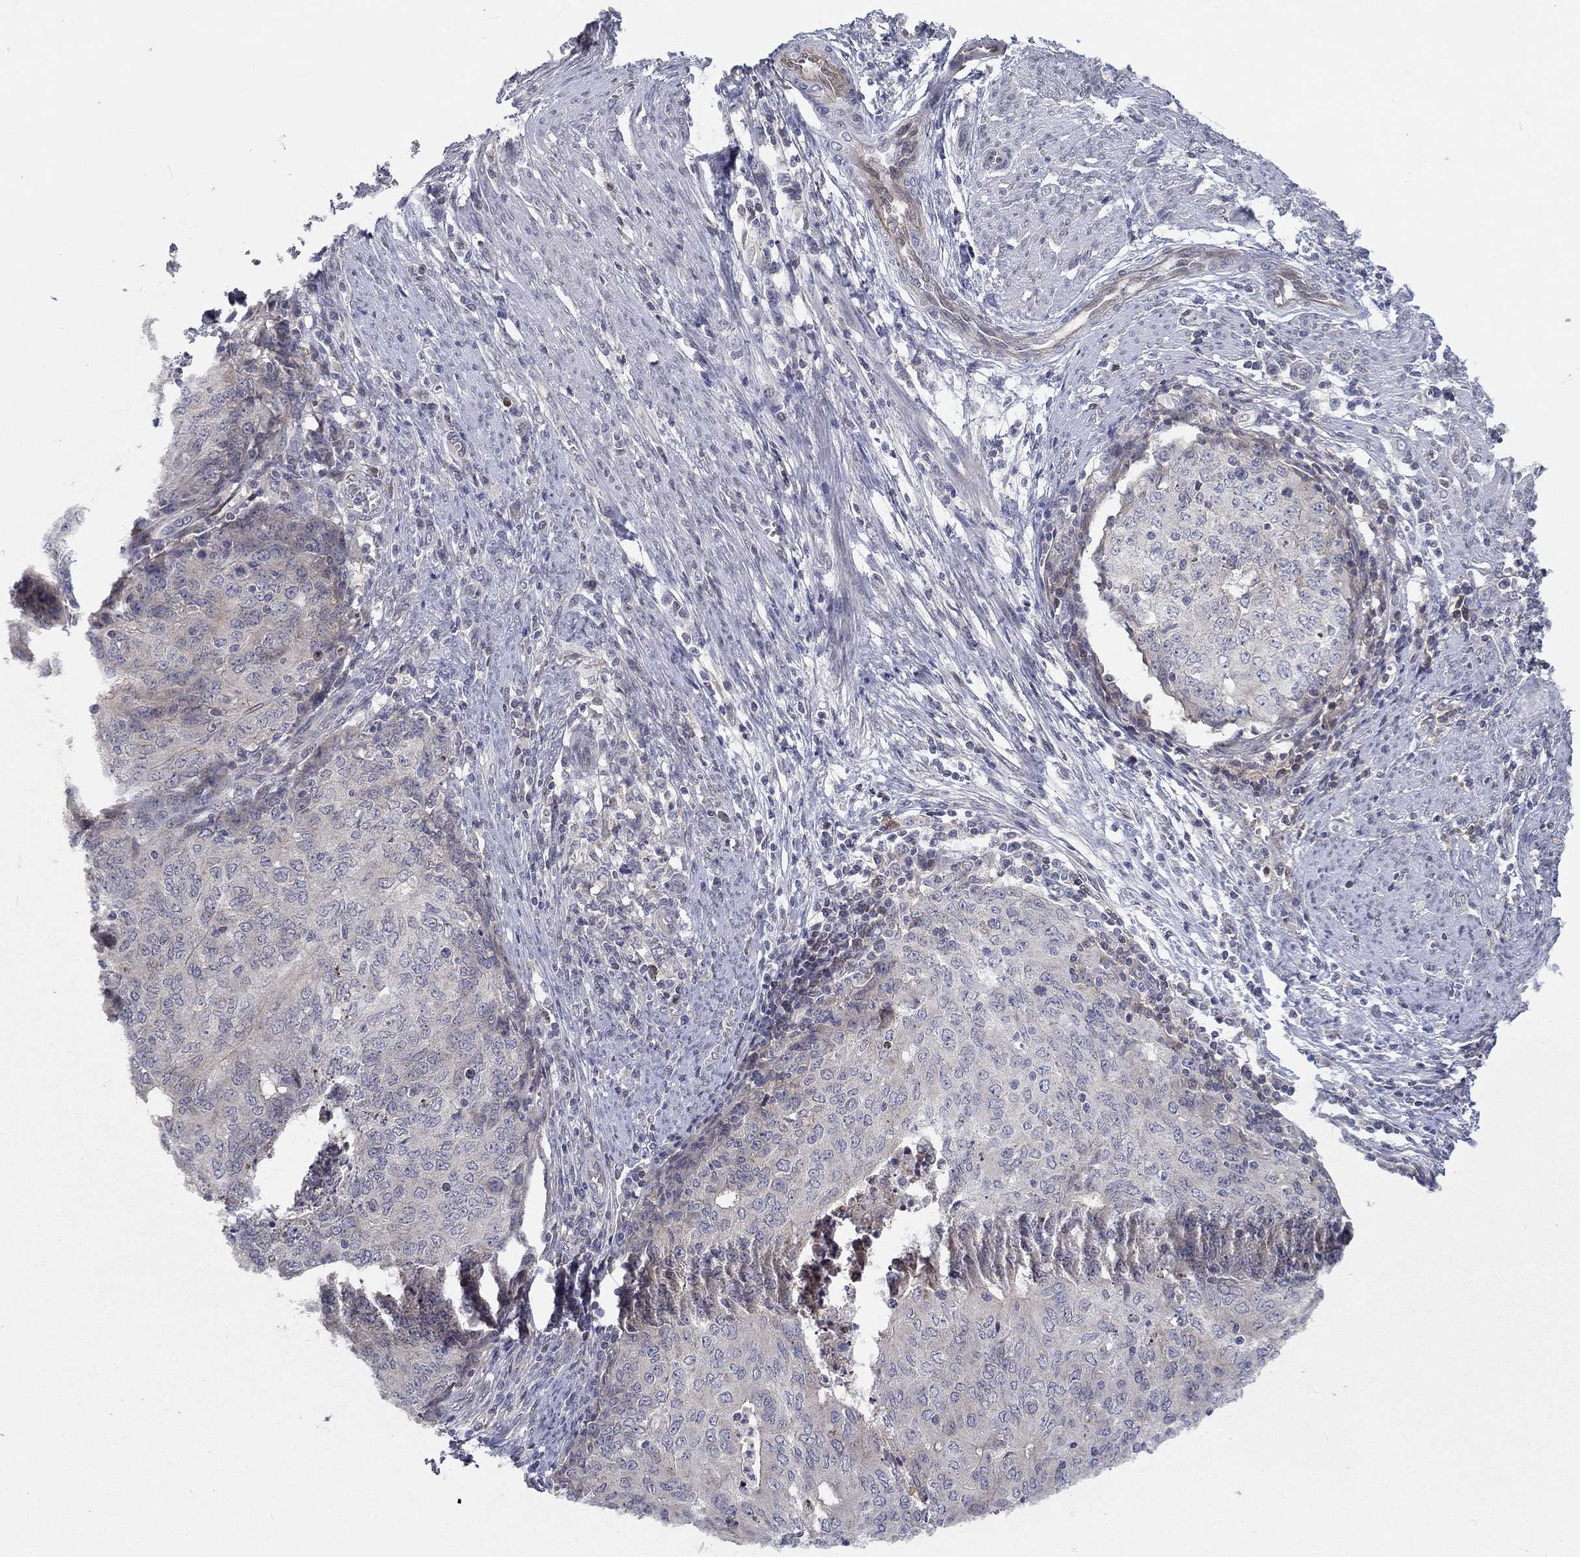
{"staining": {"intensity": "negative", "quantity": "none", "location": "none"}, "tissue": "endometrial cancer", "cell_type": "Tumor cells", "image_type": "cancer", "snomed": [{"axis": "morphology", "description": "Adenocarcinoma, NOS"}, {"axis": "topography", "description": "Endometrium"}], "caption": "IHC of human endometrial adenocarcinoma demonstrates no expression in tumor cells.", "gene": "CETN3", "patient": {"sex": "female", "age": 82}}